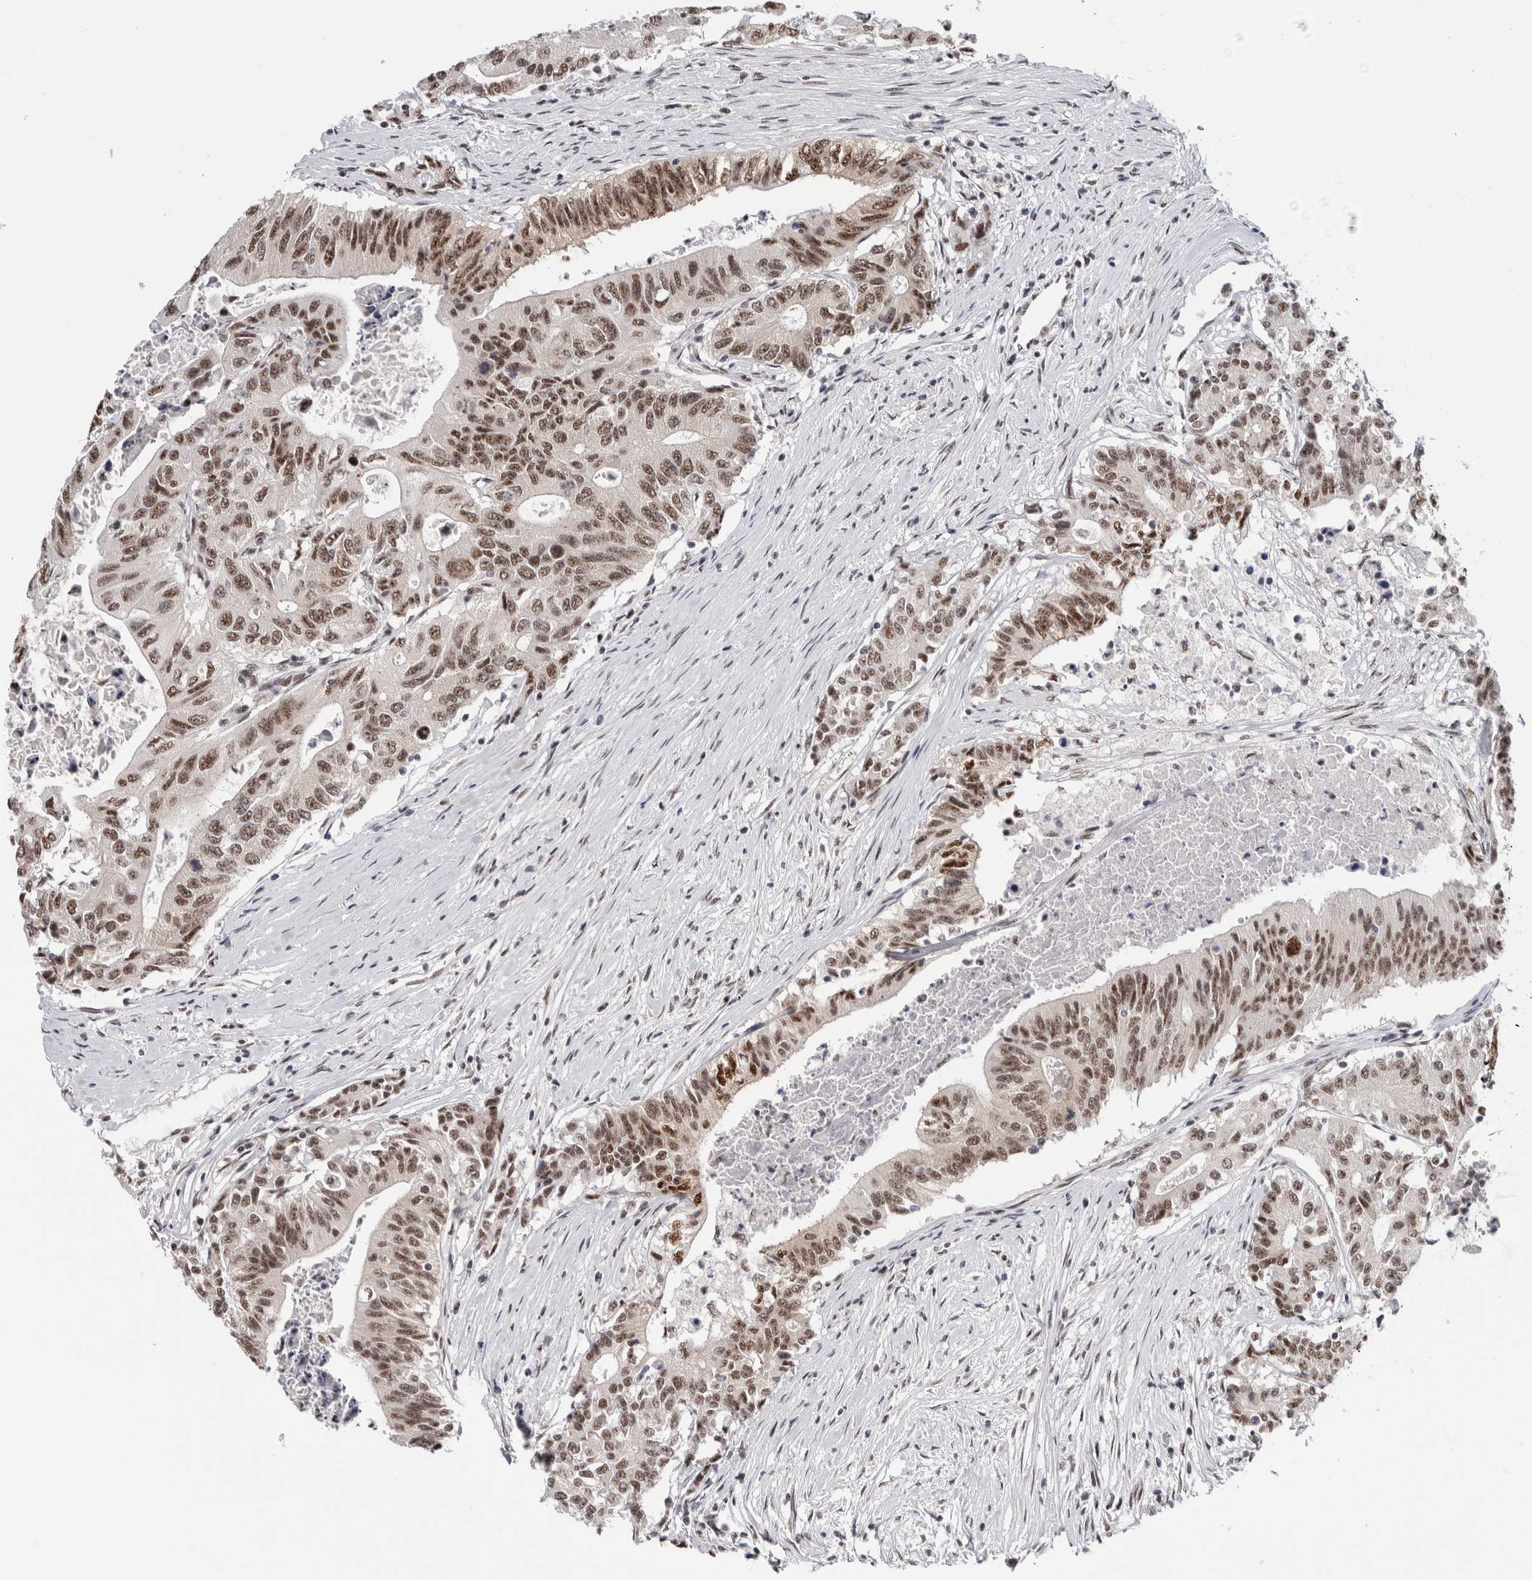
{"staining": {"intensity": "moderate", "quantity": ">75%", "location": "nuclear"}, "tissue": "colorectal cancer", "cell_type": "Tumor cells", "image_type": "cancer", "snomed": [{"axis": "morphology", "description": "Adenocarcinoma, NOS"}, {"axis": "topography", "description": "Colon"}], "caption": "The micrograph displays immunohistochemical staining of colorectal adenocarcinoma. There is moderate nuclear expression is appreciated in approximately >75% of tumor cells.", "gene": "MKNK1", "patient": {"sex": "female", "age": 77}}